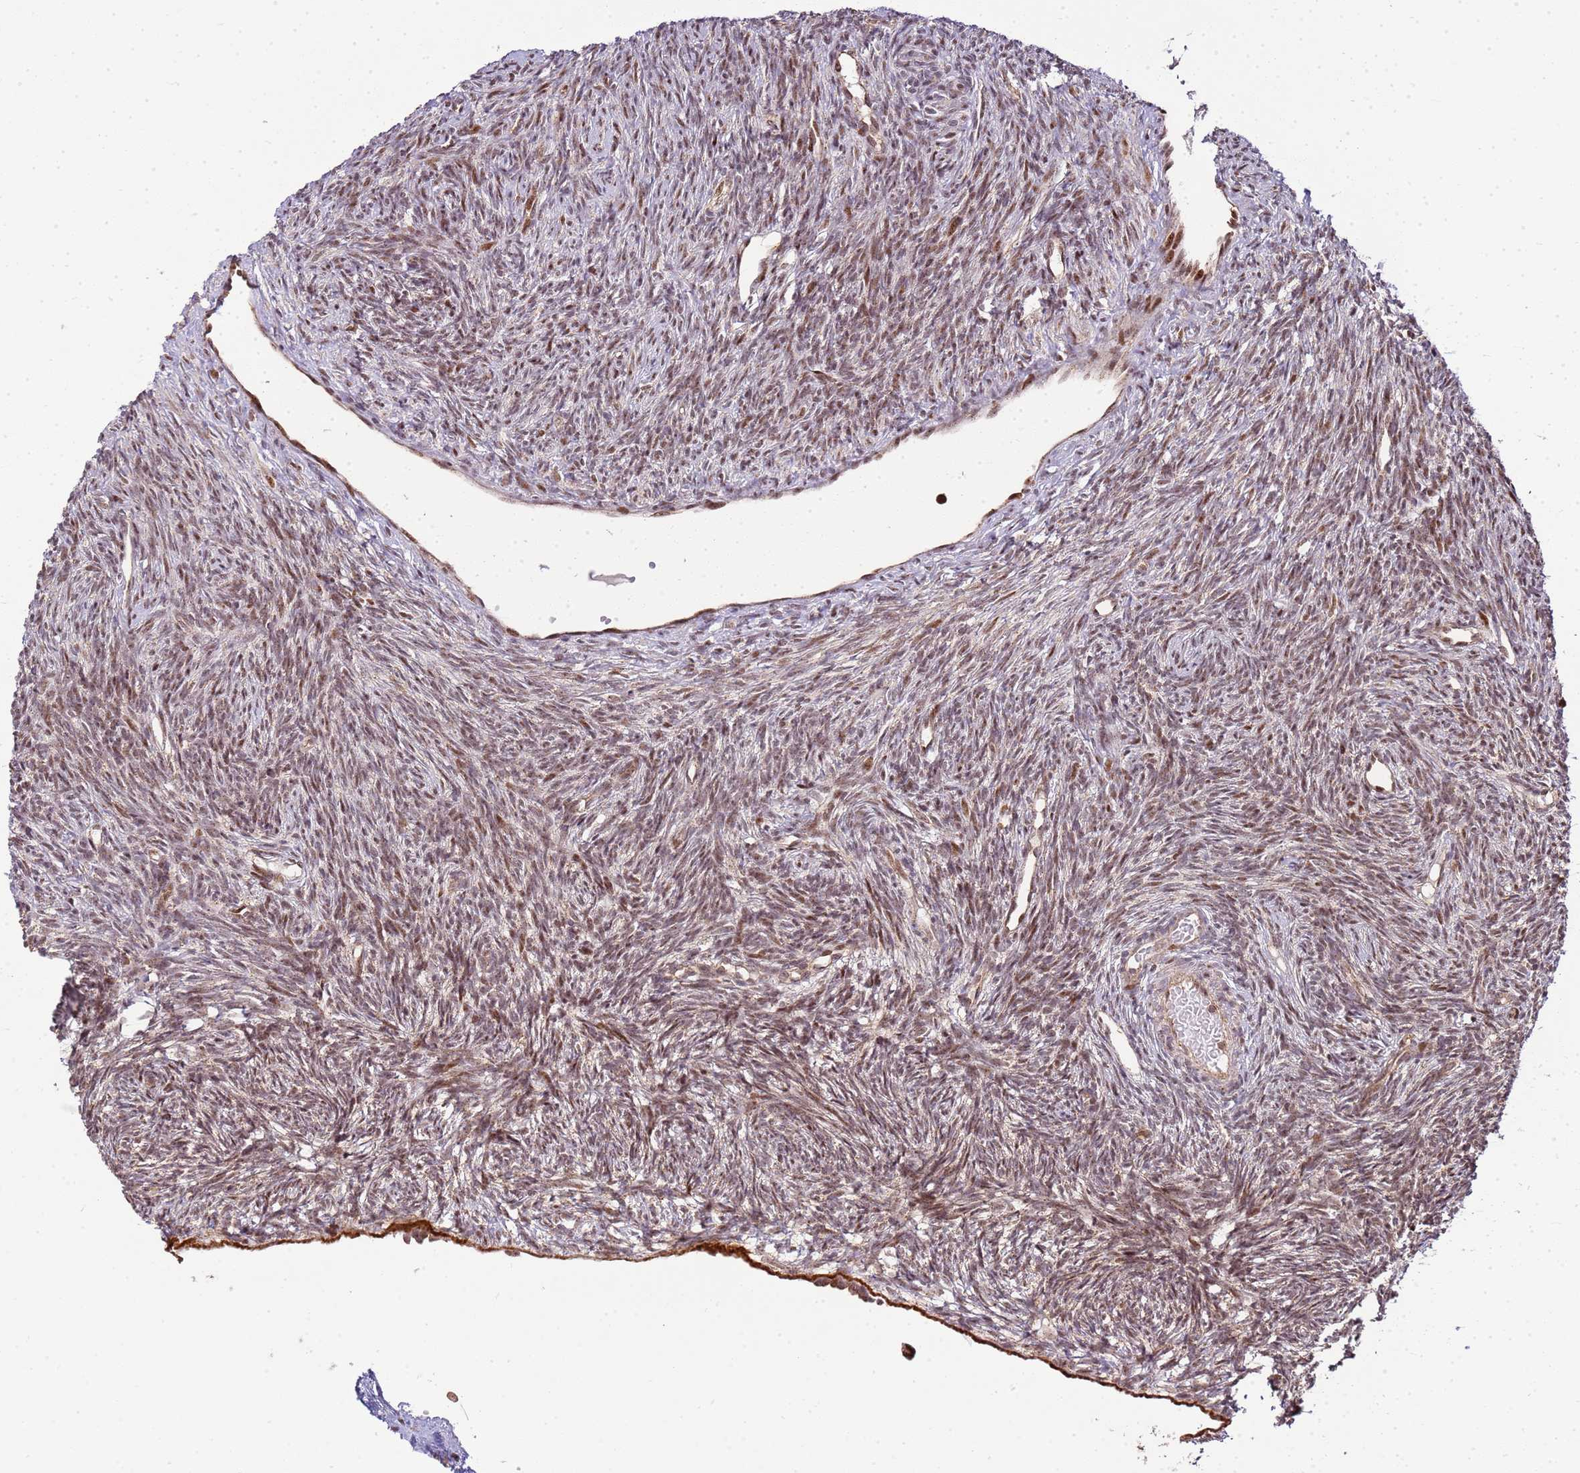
{"staining": {"intensity": "moderate", "quantity": ">75%", "location": "nuclear"}, "tissue": "ovary", "cell_type": "Ovarian stroma cells", "image_type": "normal", "snomed": [{"axis": "morphology", "description": "Normal tissue, NOS"}, {"axis": "topography", "description": "Ovary"}], "caption": "Protein staining exhibits moderate nuclear staining in approximately >75% of ovarian stroma cells in normal ovary.", "gene": "PEX14", "patient": {"sex": "female", "age": 51}}